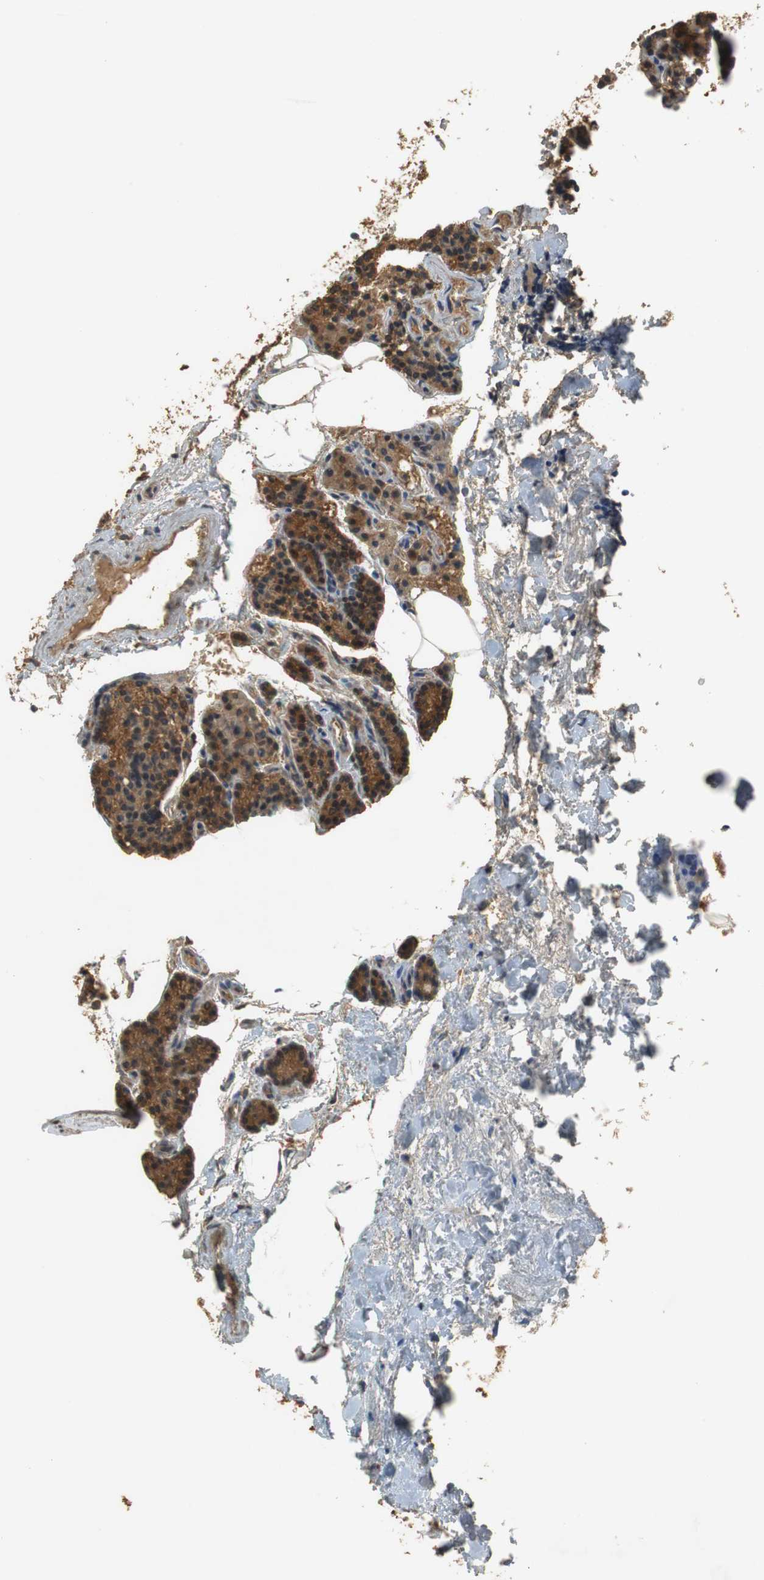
{"staining": {"intensity": "strong", "quantity": ">75%", "location": "cytoplasmic/membranous"}, "tissue": "parathyroid gland", "cell_type": "Glandular cells", "image_type": "normal", "snomed": [{"axis": "morphology", "description": "Normal tissue, NOS"}, {"axis": "topography", "description": "Parathyroid gland"}], "caption": "This micrograph exhibits immunohistochemistry staining of normal human parathyroid gland, with high strong cytoplasmic/membranous positivity in about >75% of glandular cells.", "gene": "UBQLN2", "patient": {"sex": "female", "age": 50}}